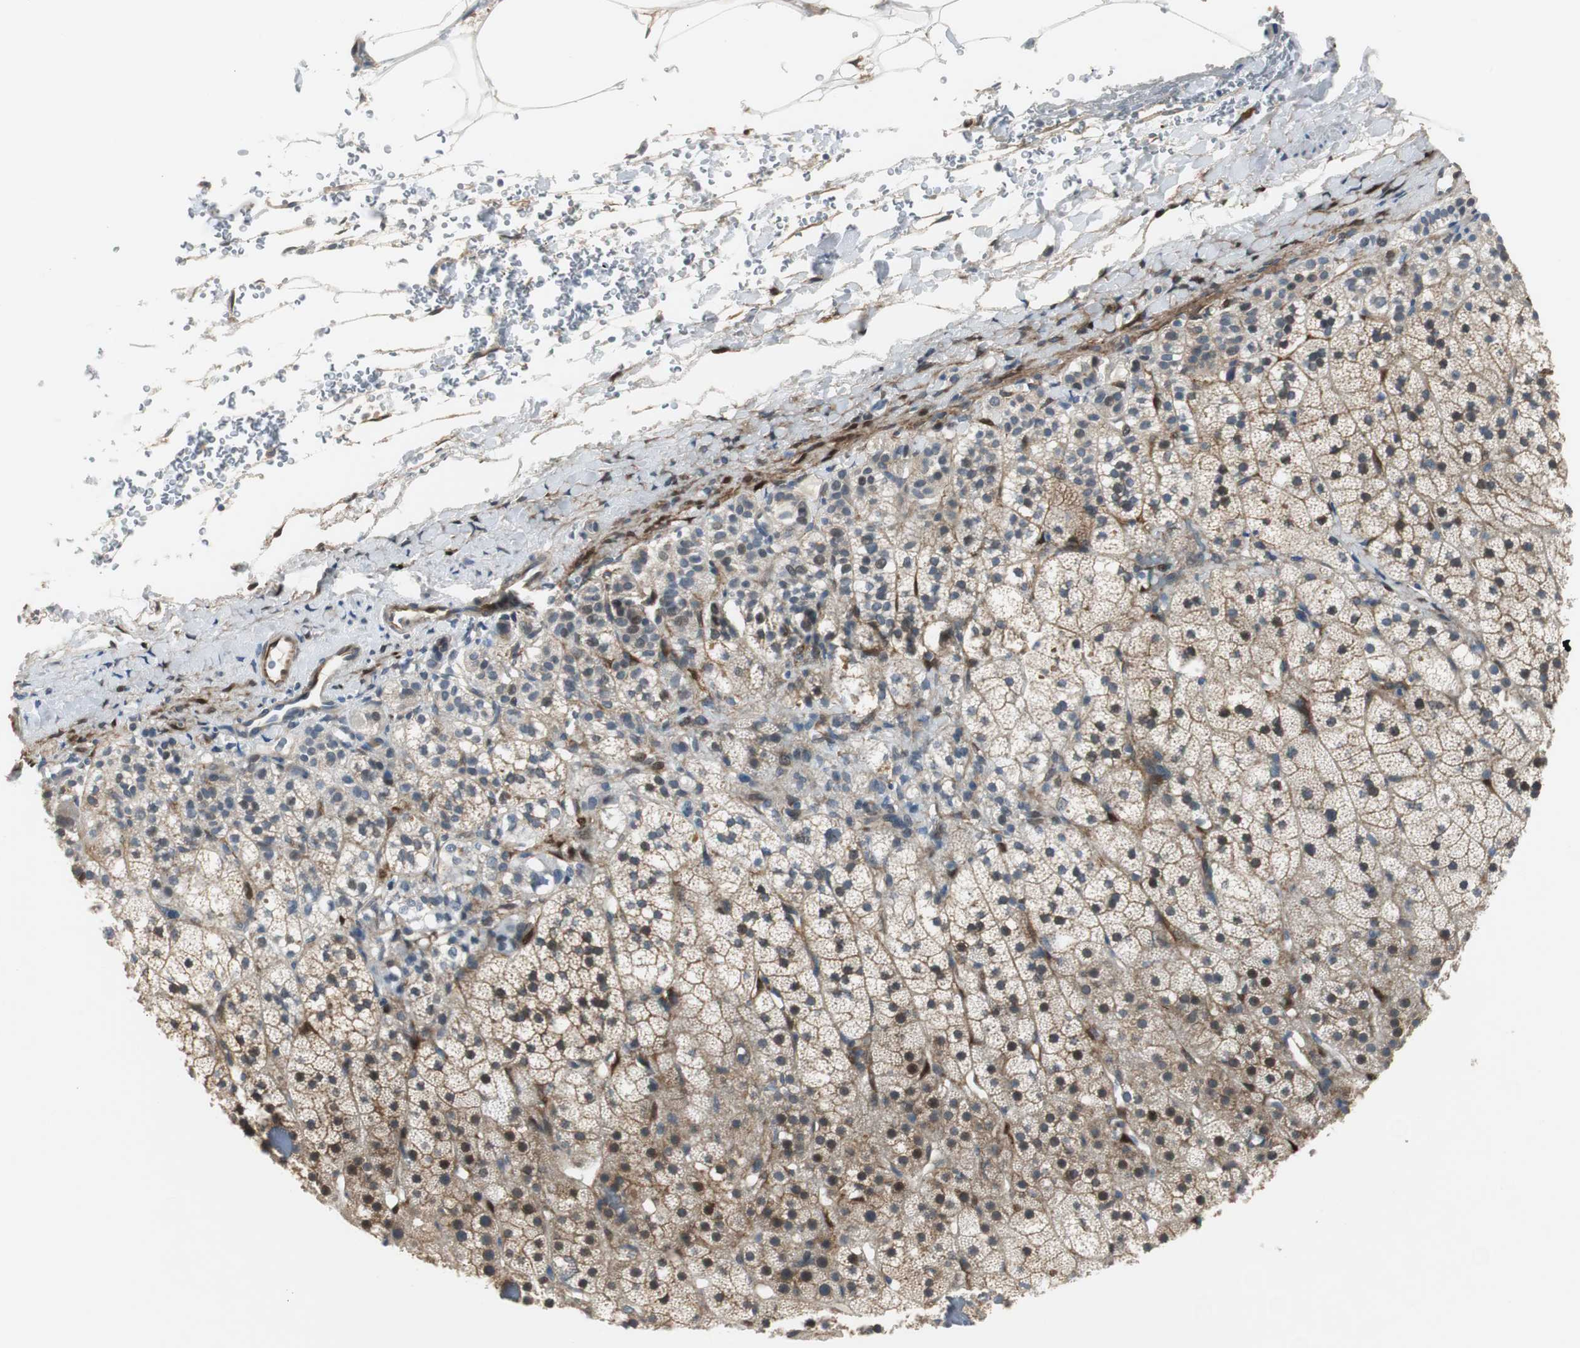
{"staining": {"intensity": "moderate", "quantity": "<25%", "location": "cytoplasmic/membranous,nuclear"}, "tissue": "adrenal gland", "cell_type": "Glandular cells", "image_type": "normal", "snomed": [{"axis": "morphology", "description": "Normal tissue, NOS"}, {"axis": "topography", "description": "Adrenal gland"}], "caption": "About <25% of glandular cells in normal human adrenal gland exhibit moderate cytoplasmic/membranous,nuclear protein staining as visualized by brown immunohistochemical staining.", "gene": "FHL2", "patient": {"sex": "male", "age": 35}}